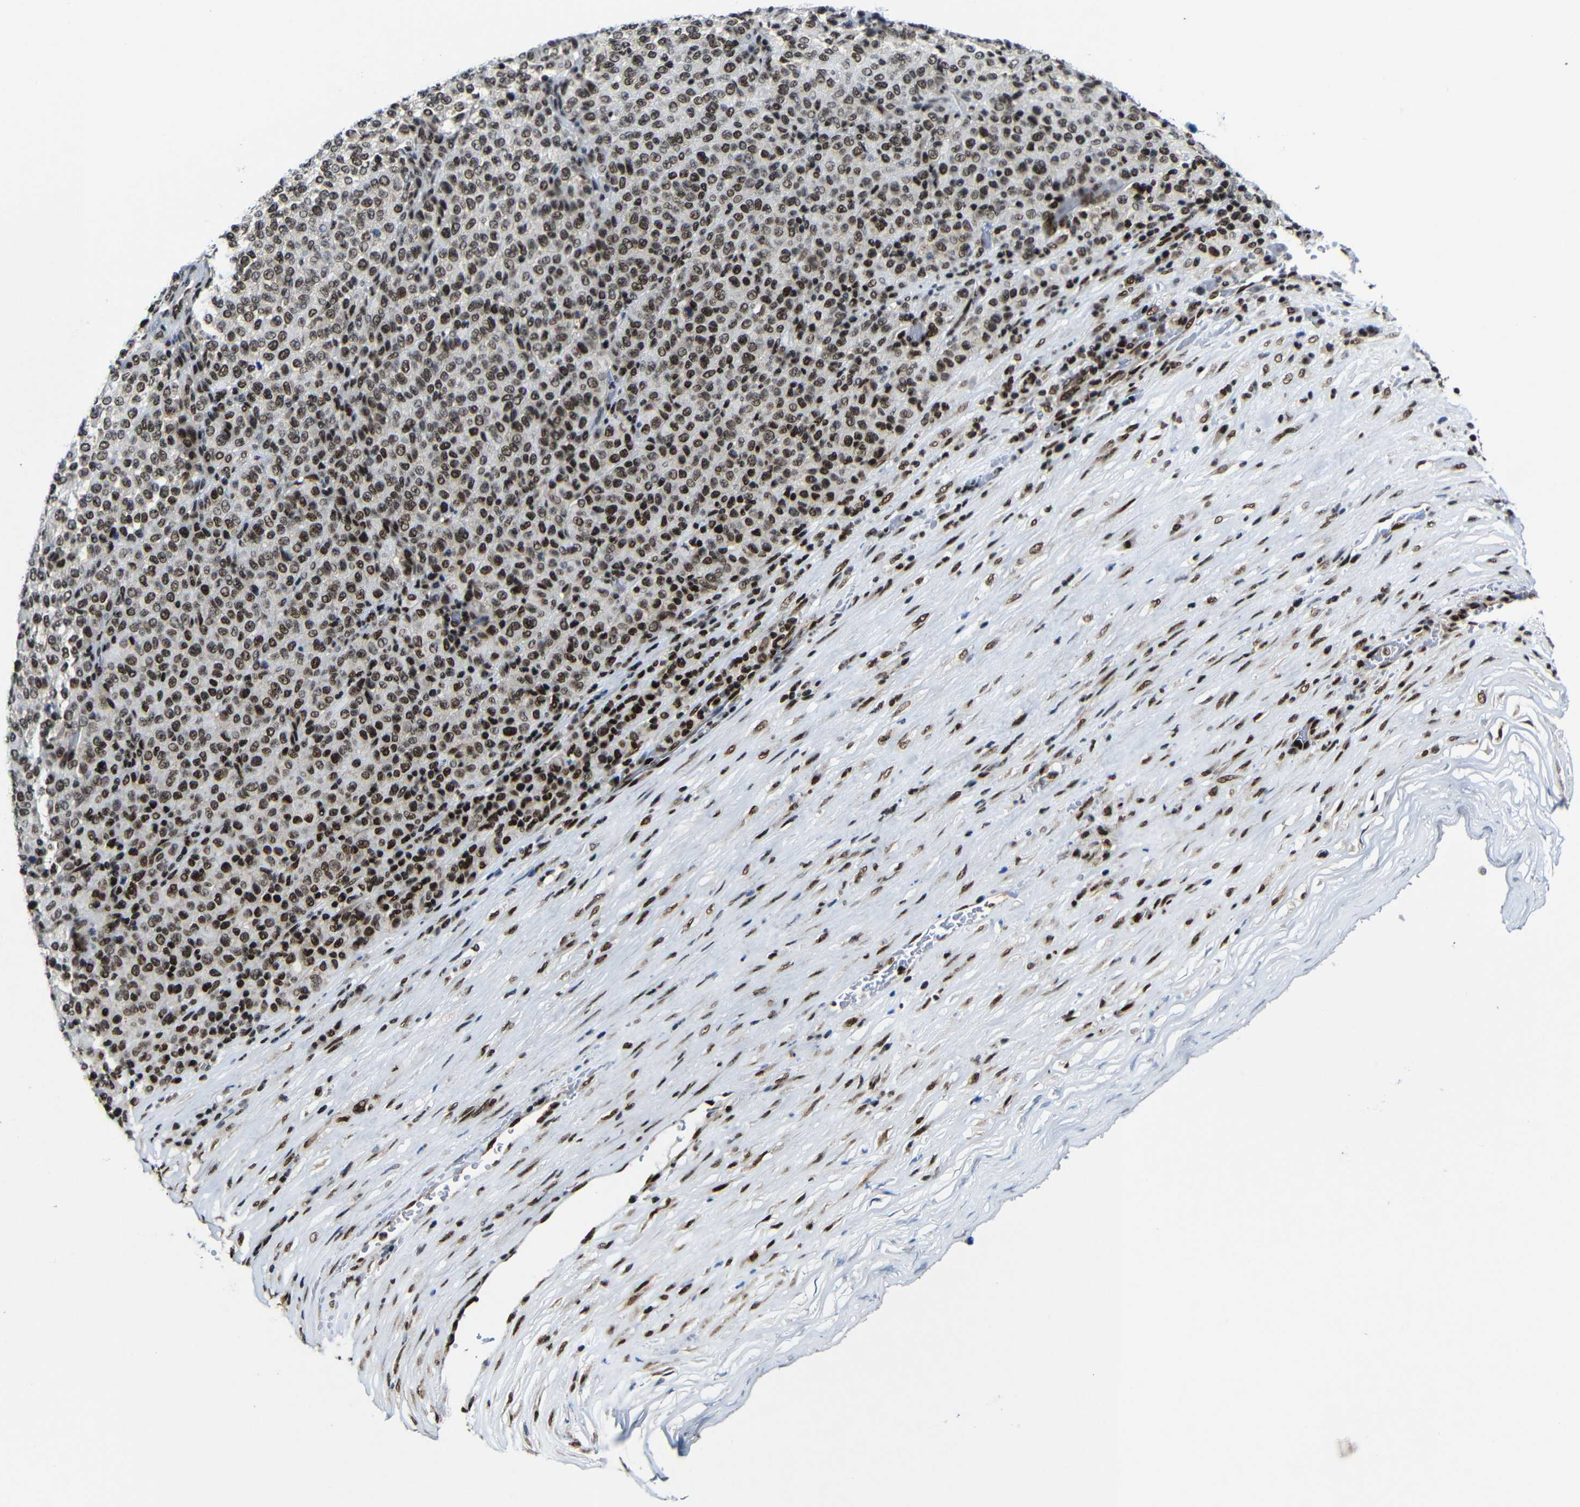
{"staining": {"intensity": "moderate", "quantity": ">75%", "location": "nuclear"}, "tissue": "melanoma", "cell_type": "Tumor cells", "image_type": "cancer", "snomed": [{"axis": "morphology", "description": "Malignant melanoma, Metastatic site"}, {"axis": "topography", "description": "Pancreas"}], "caption": "IHC micrograph of human malignant melanoma (metastatic site) stained for a protein (brown), which reveals medium levels of moderate nuclear expression in about >75% of tumor cells.", "gene": "PTBP1", "patient": {"sex": "female", "age": 30}}